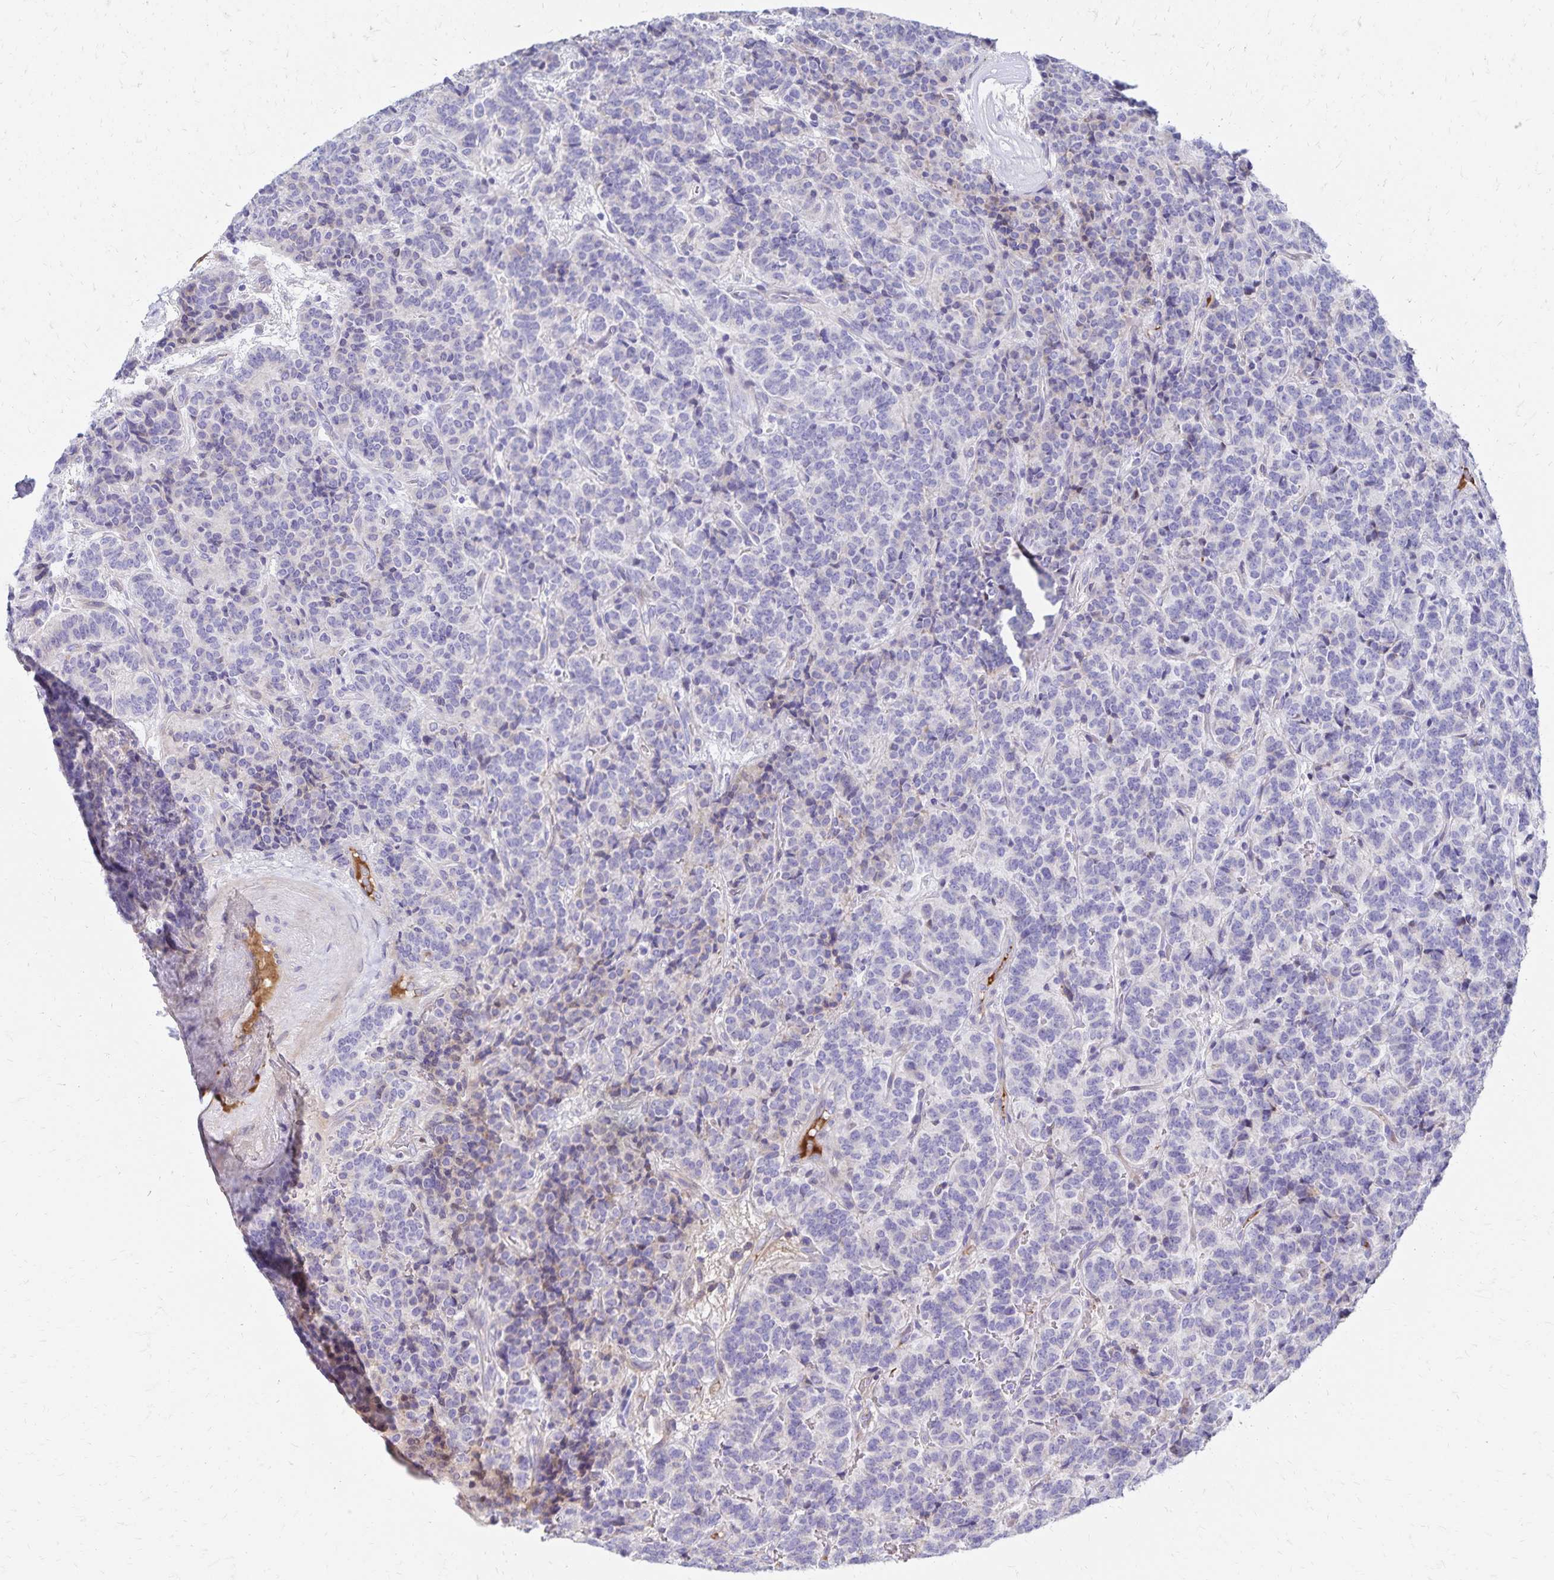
{"staining": {"intensity": "negative", "quantity": "none", "location": "none"}, "tissue": "carcinoid", "cell_type": "Tumor cells", "image_type": "cancer", "snomed": [{"axis": "morphology", "description": "Carcinoid, malignant, NOS"}, {"axis": "topography", "description": "Pancreas"}], "caption": "Carcinoid stained for a protein using IHC shows no positivity tumor cells.", "gene": "NECAP1", "patient": {"sex": "male", "age": 36}}